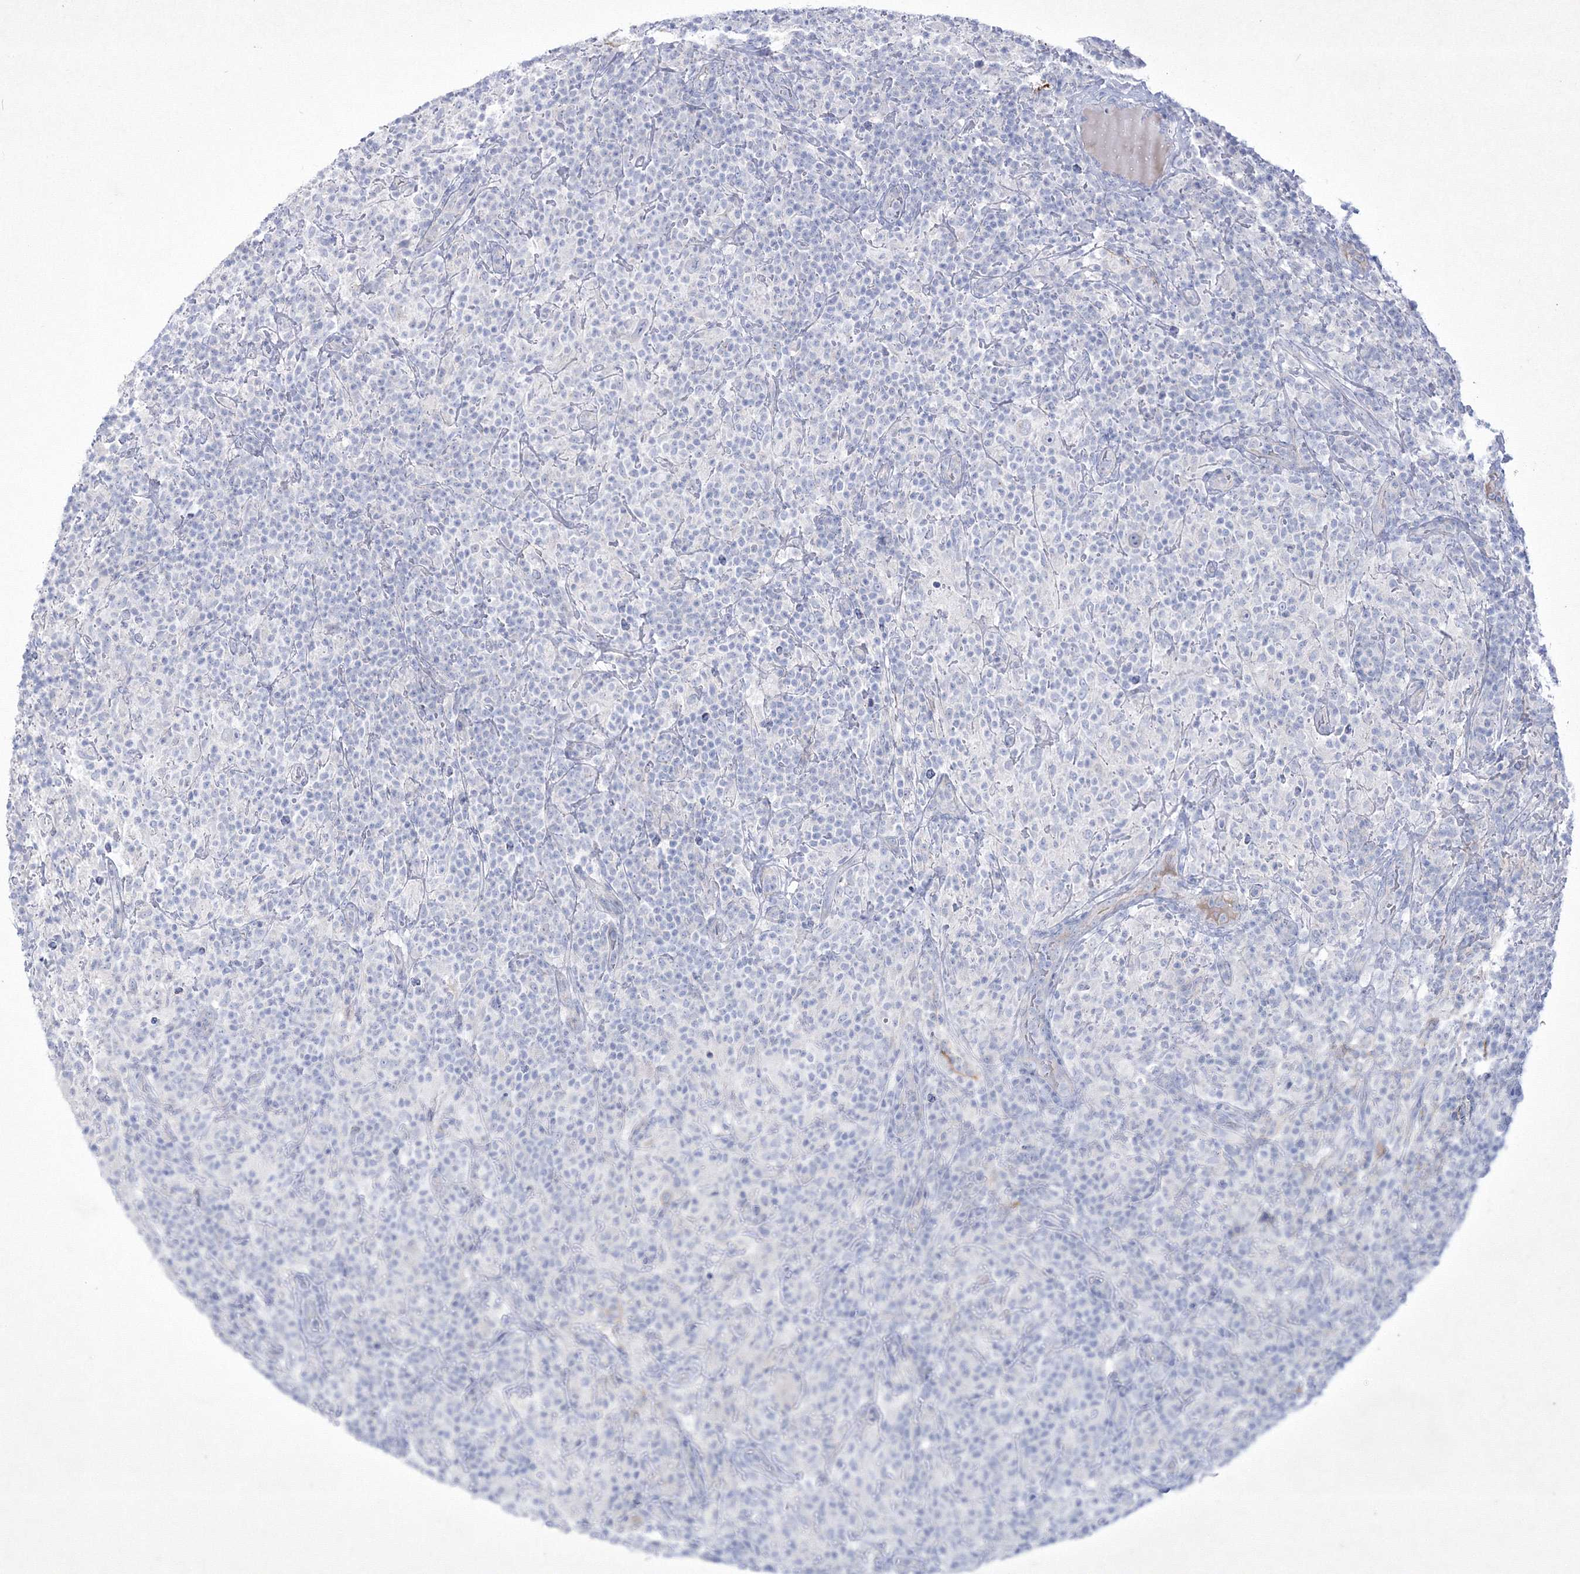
{"staining": {"intensity": "negative", "quantity": "none", "location": "none"}, "tissue": "lymphoma", "cell_type": "Tumor cells", "image_type": "cancer", "snomed": [{"axis": "morphology", "description": "Hodgkin's disease, NOS"}, {"axis": "topography", "description": "Lymph node"}], "caption": "The photomicrograph demonstrates no significant staining in tumor cells of Hodgkin's disease.", "gene": "TMEM139", "patient": {"sex": "male", "age": 70}}